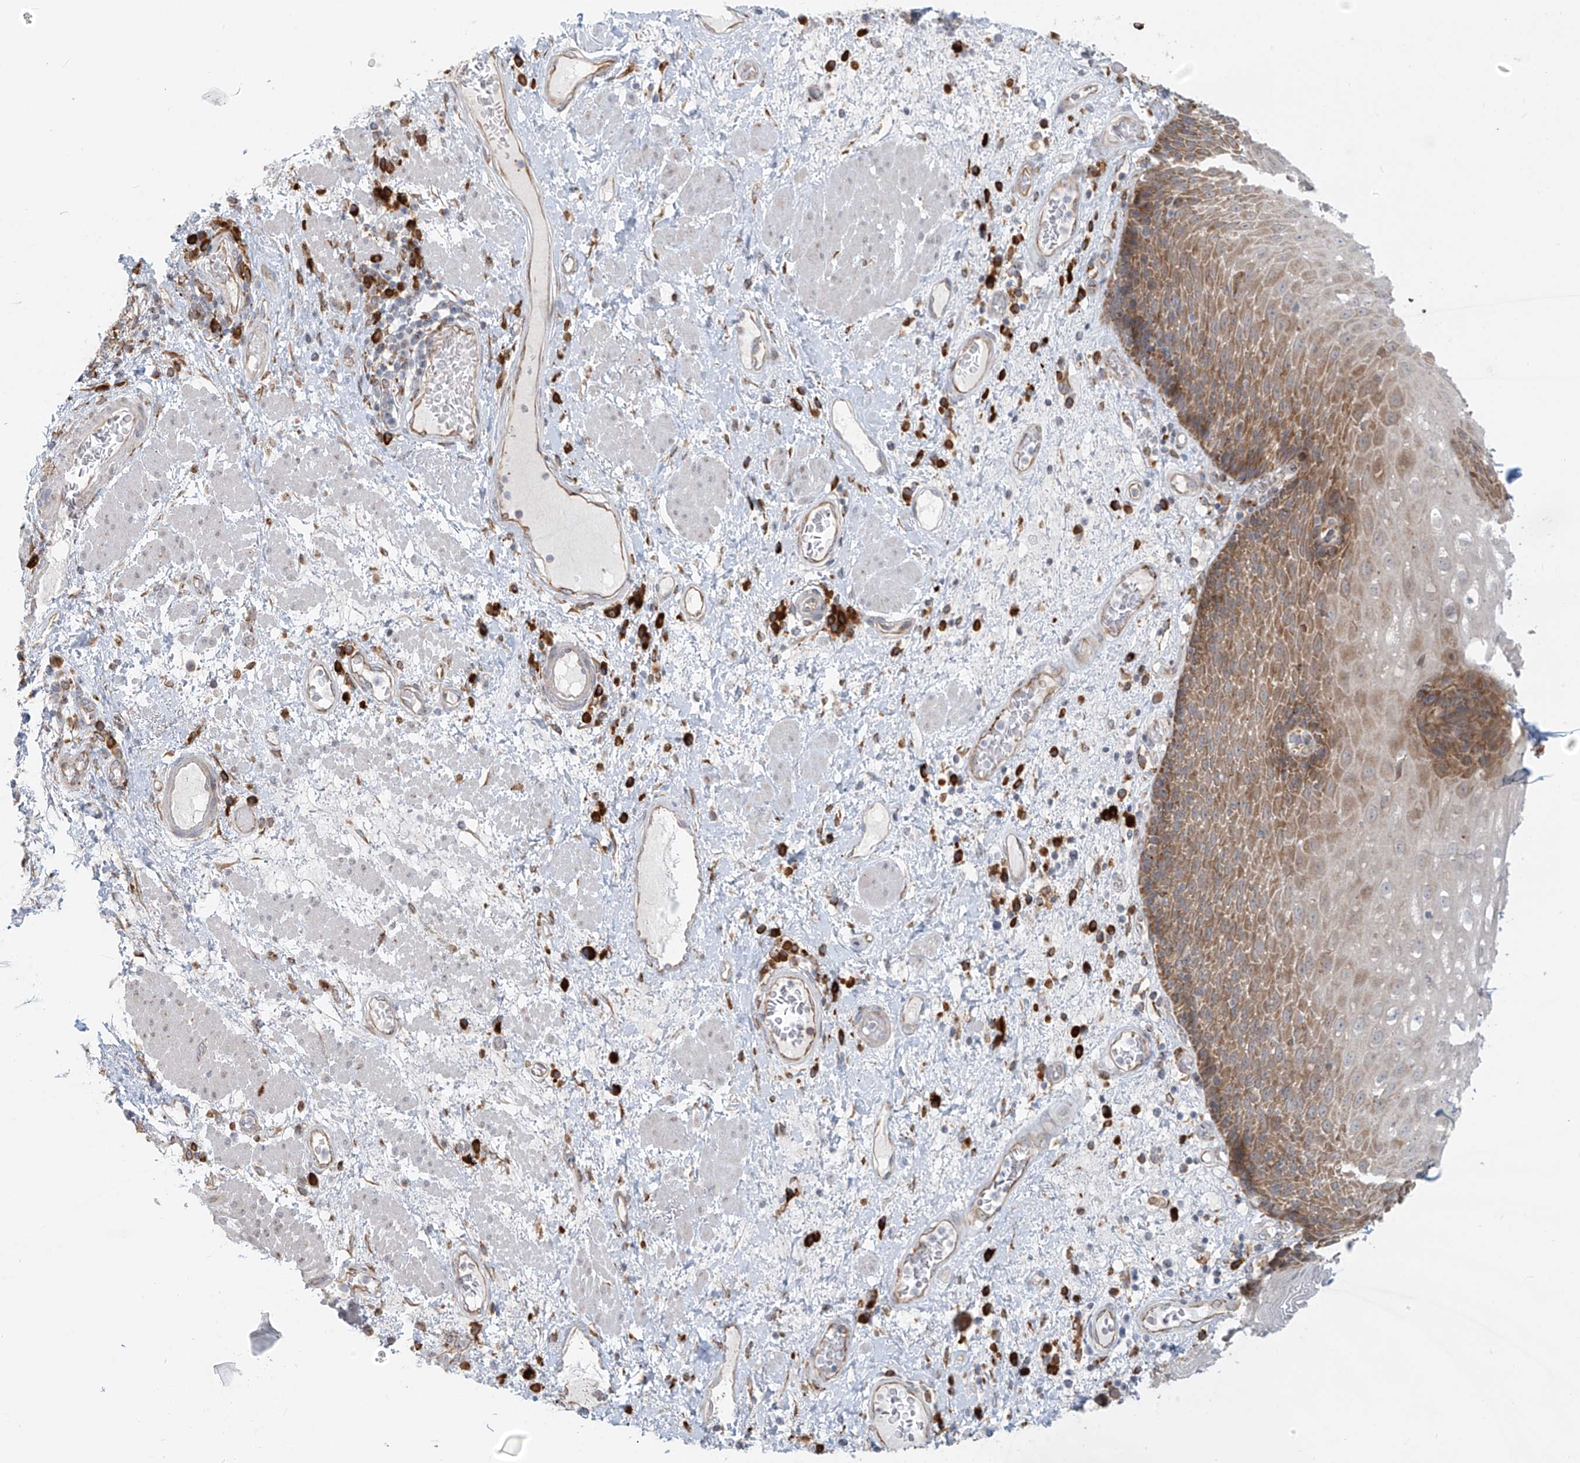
{"staining": {"intensity": "moderate", "quantity": "25%-75%", "location": "cytoplasmic/membranous"}, "tissue": "esophagus", "cell_type": "Squamous epithelial cells", "image_type": "normal", "snomed": [{"axis": "morphology", "description": "Normal tissue, NOS"}, {"axis": "morphology", "description": "Adenocarcinoma, NOS"}, {"axis": "topography", "description": "Esophagus"}], "caption": "A medium amount of moderate cytoplasmic/membranous expression is identified in approximately 25%-75% of squamous epithelial cells in normal esophagus. (Brightfield microscopy of DAB IHC at high magnification).", "gene": "KATNIP", "patient": {"sex": "male", "age": 62}}